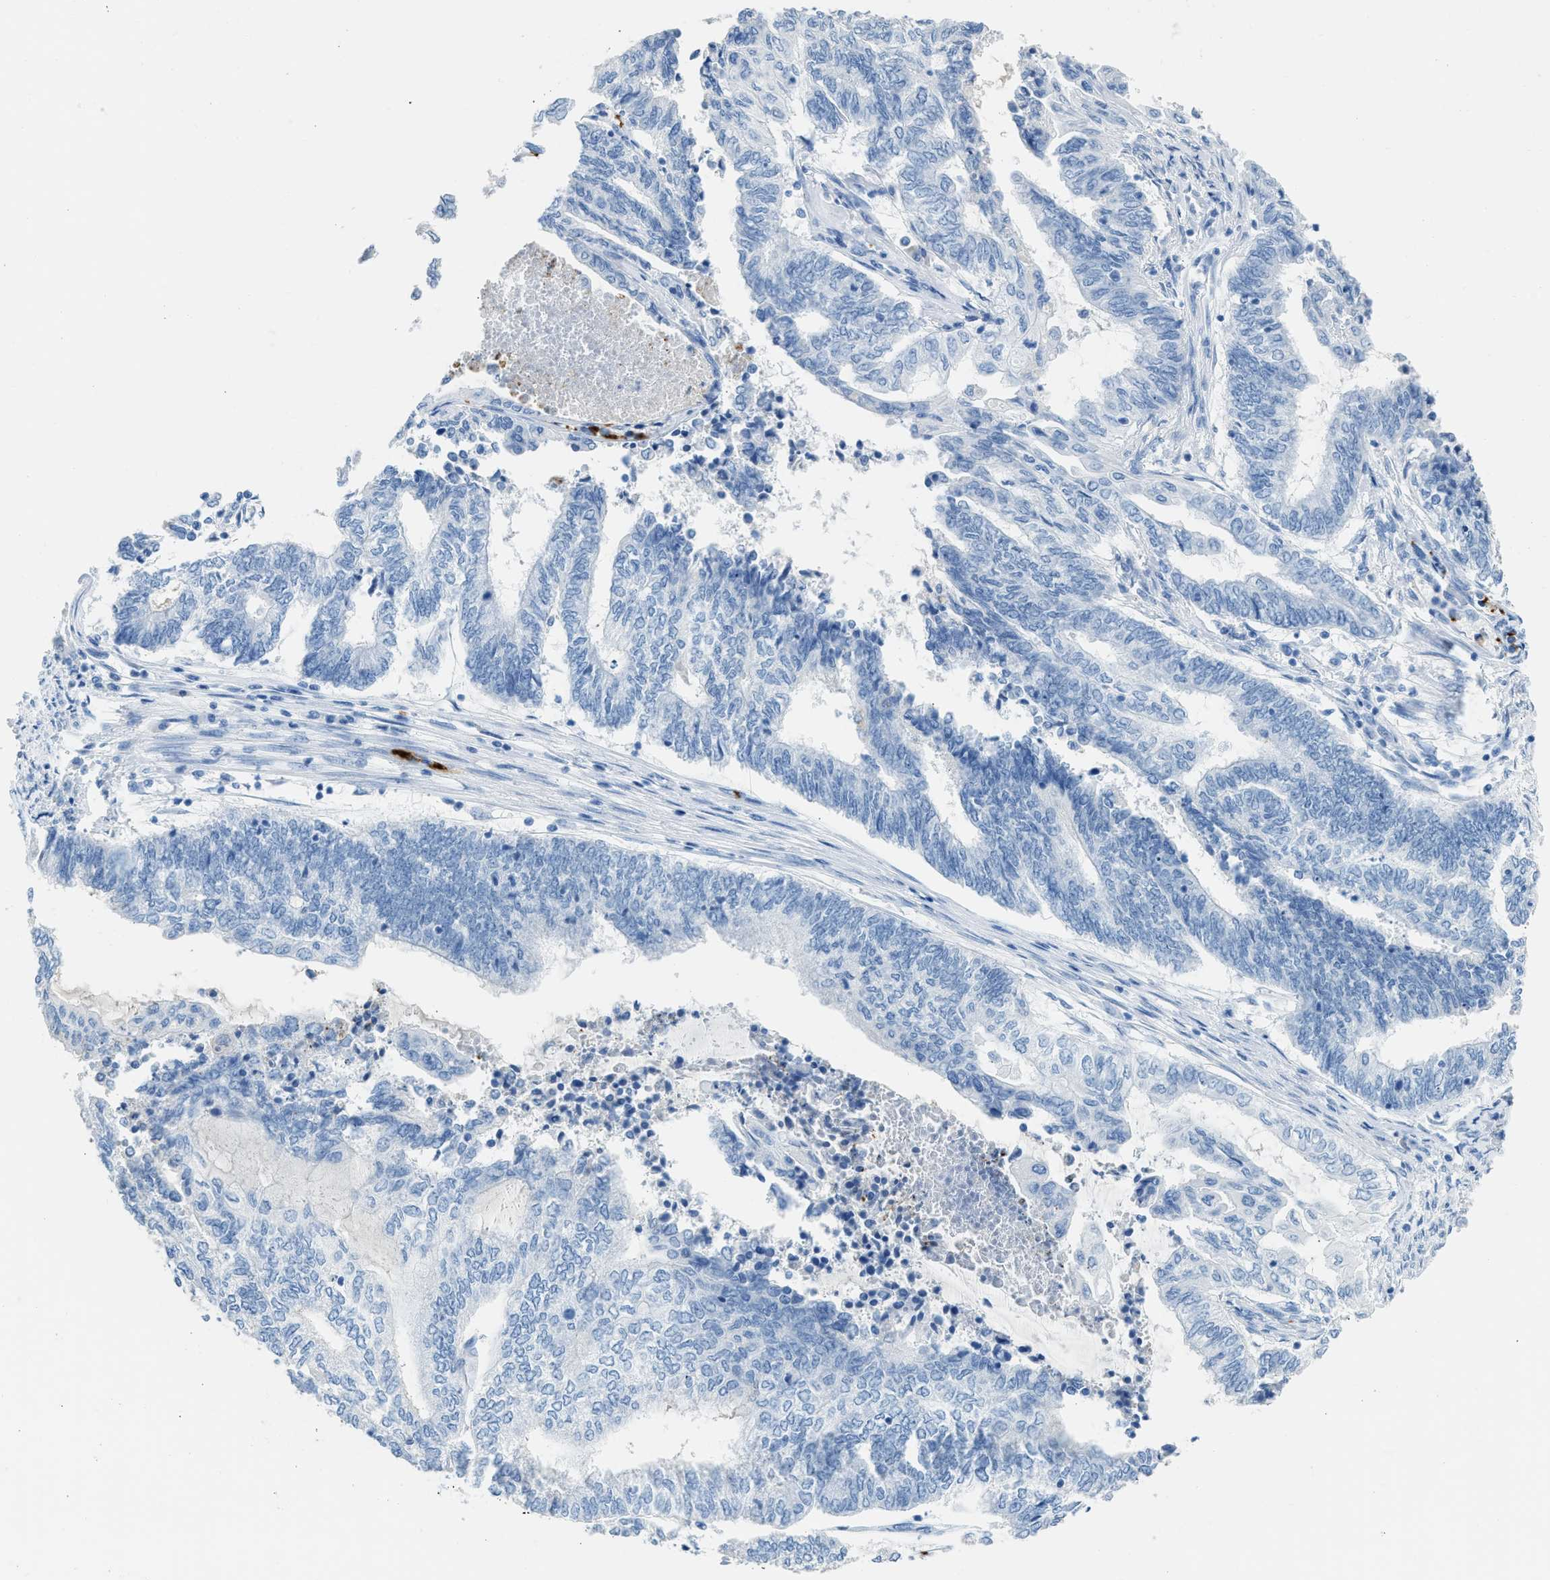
{"staining": {"intensity": "negative", "quantity": "none", "location": "none"}, "tissue": "endometrial cancer", "cell_type": "Tumor cells", "image_type": "cancer", "snomed": [{"axis": "morphology", "description": "Adenocarcinoma, NOS"}, {"axis": "topography", "description": "Uterus"}, {"axis": "topography", "description": "Endometrium"}], "caption": "IHC image of endometrial cancer (adenocarcinoma) stained for a protein (brown), which exhibits no staining in tumor cells. (DAB (3,3'-diaminobenzidine) immunohistochemistry (IHC), high magnification).", "gene": "FAIM2", "patient": {"sex": "female", "age": 70}}